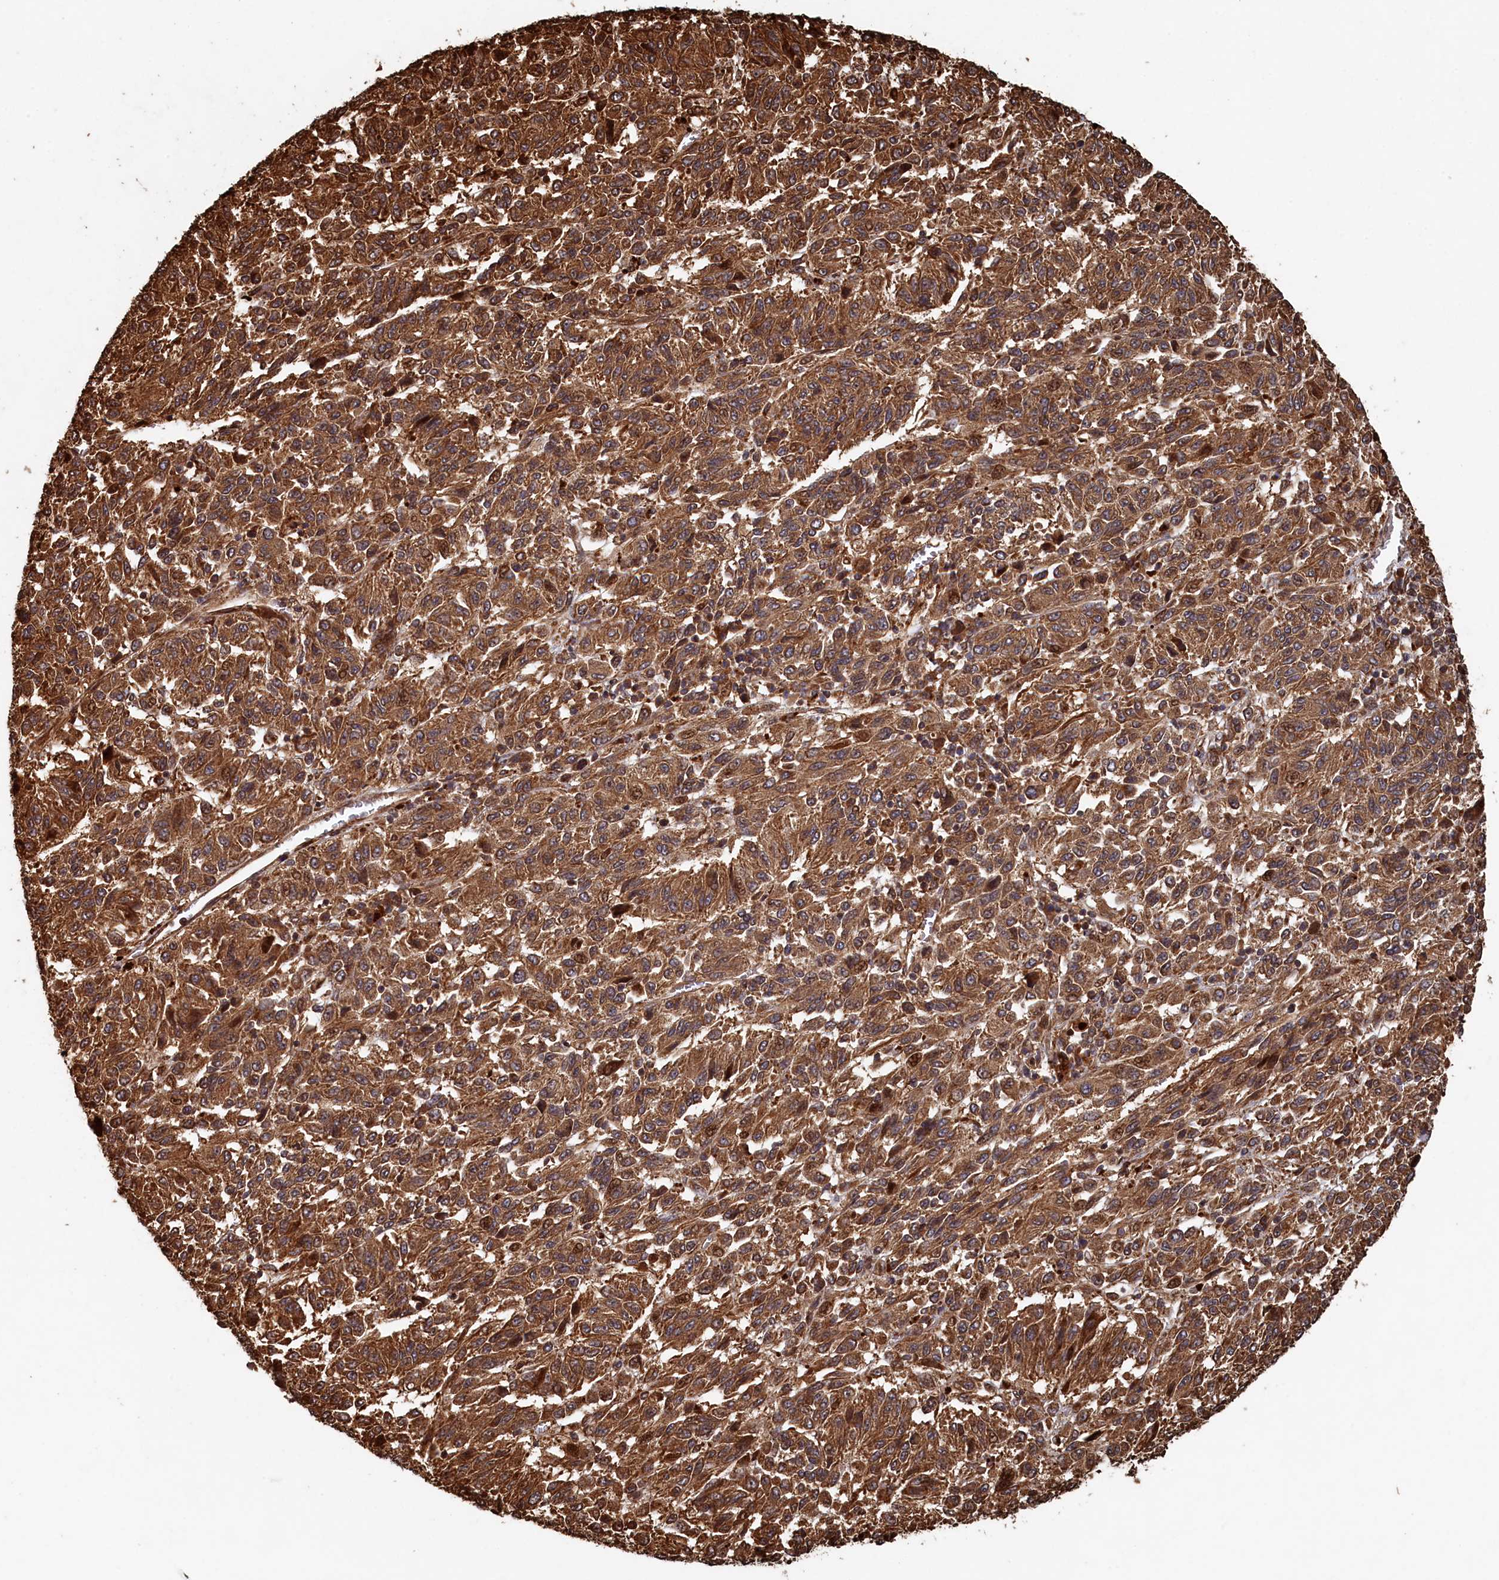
{"staining": {"intensity": "moderate", "quantity": ">75%", "location": "cytoplasmic/membranous"}, "tissue": "melanoma", "cell_type": "Tumor cells", "image_type": "cancer", "snomed": [{"axis": "morphology", "description": "Malignant melanoma, Metastatic site"}, {"axis": "topography", "description": "Lung"}], "caption": "Protein staining demonstrates moderate cytoplasmic/membranous staining in about >75% of tumor cells in malignant melanoma (metastatic site).", "gene": "PIGN", "patient": {"sex": "male", "age": 64}}